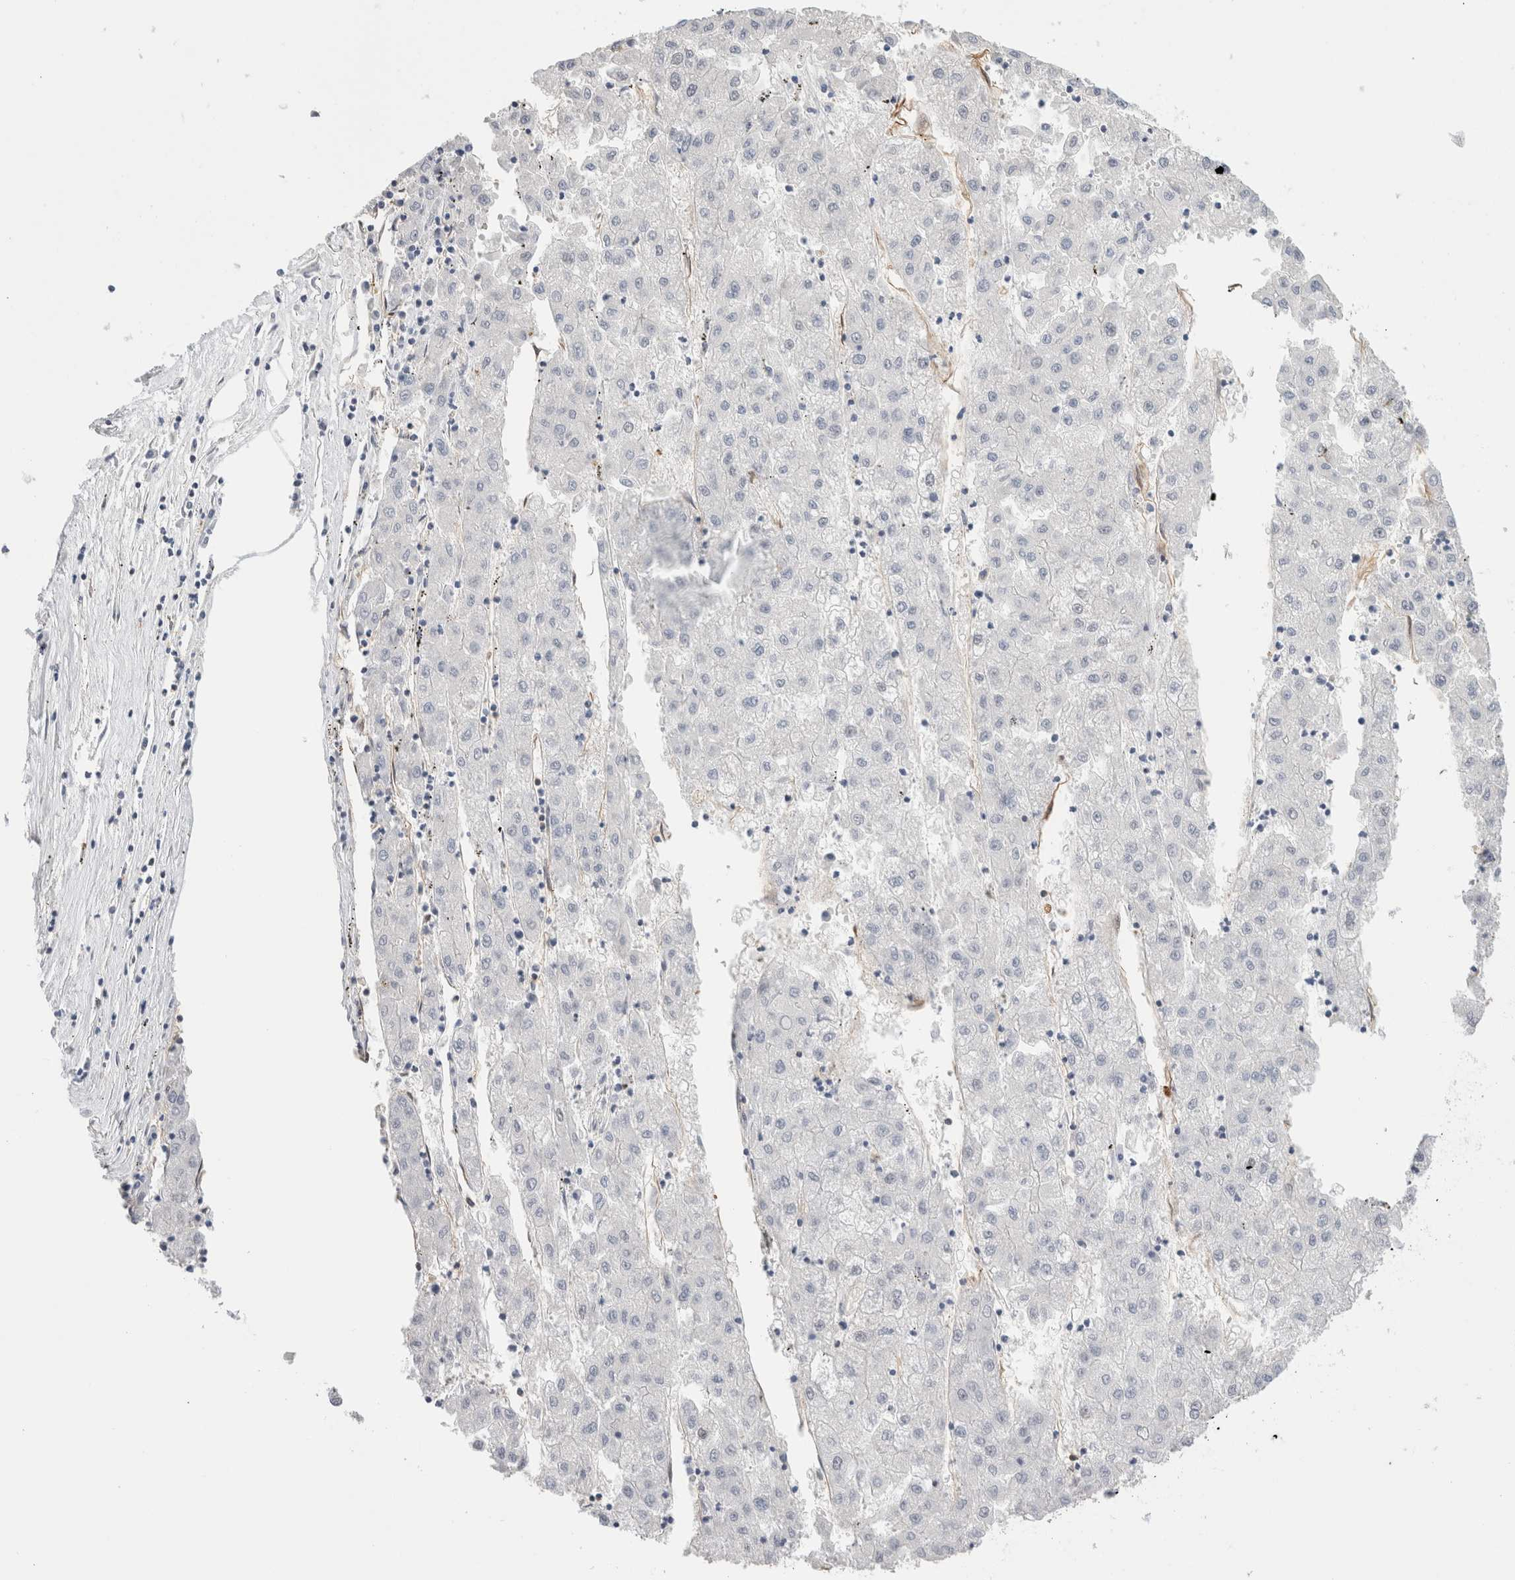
{"staining": {"intensity": "negative", "quantity": "none", "location": "none"}, "tissue": "liver cancer", "cell_type": "Tumor cells", "image_type": "cancer", "snomed": [{"axis": "morphology", "description": "Carcinoma, Hepatocellular, NOS"}, {"axis": "topography", "description": "Liver"}], "caption": "Protein analysis of liver cancer reveals no significant expression in tumor cells.", "gene": "CAPN2", "patient": {"sex": "male", "age": 72}}